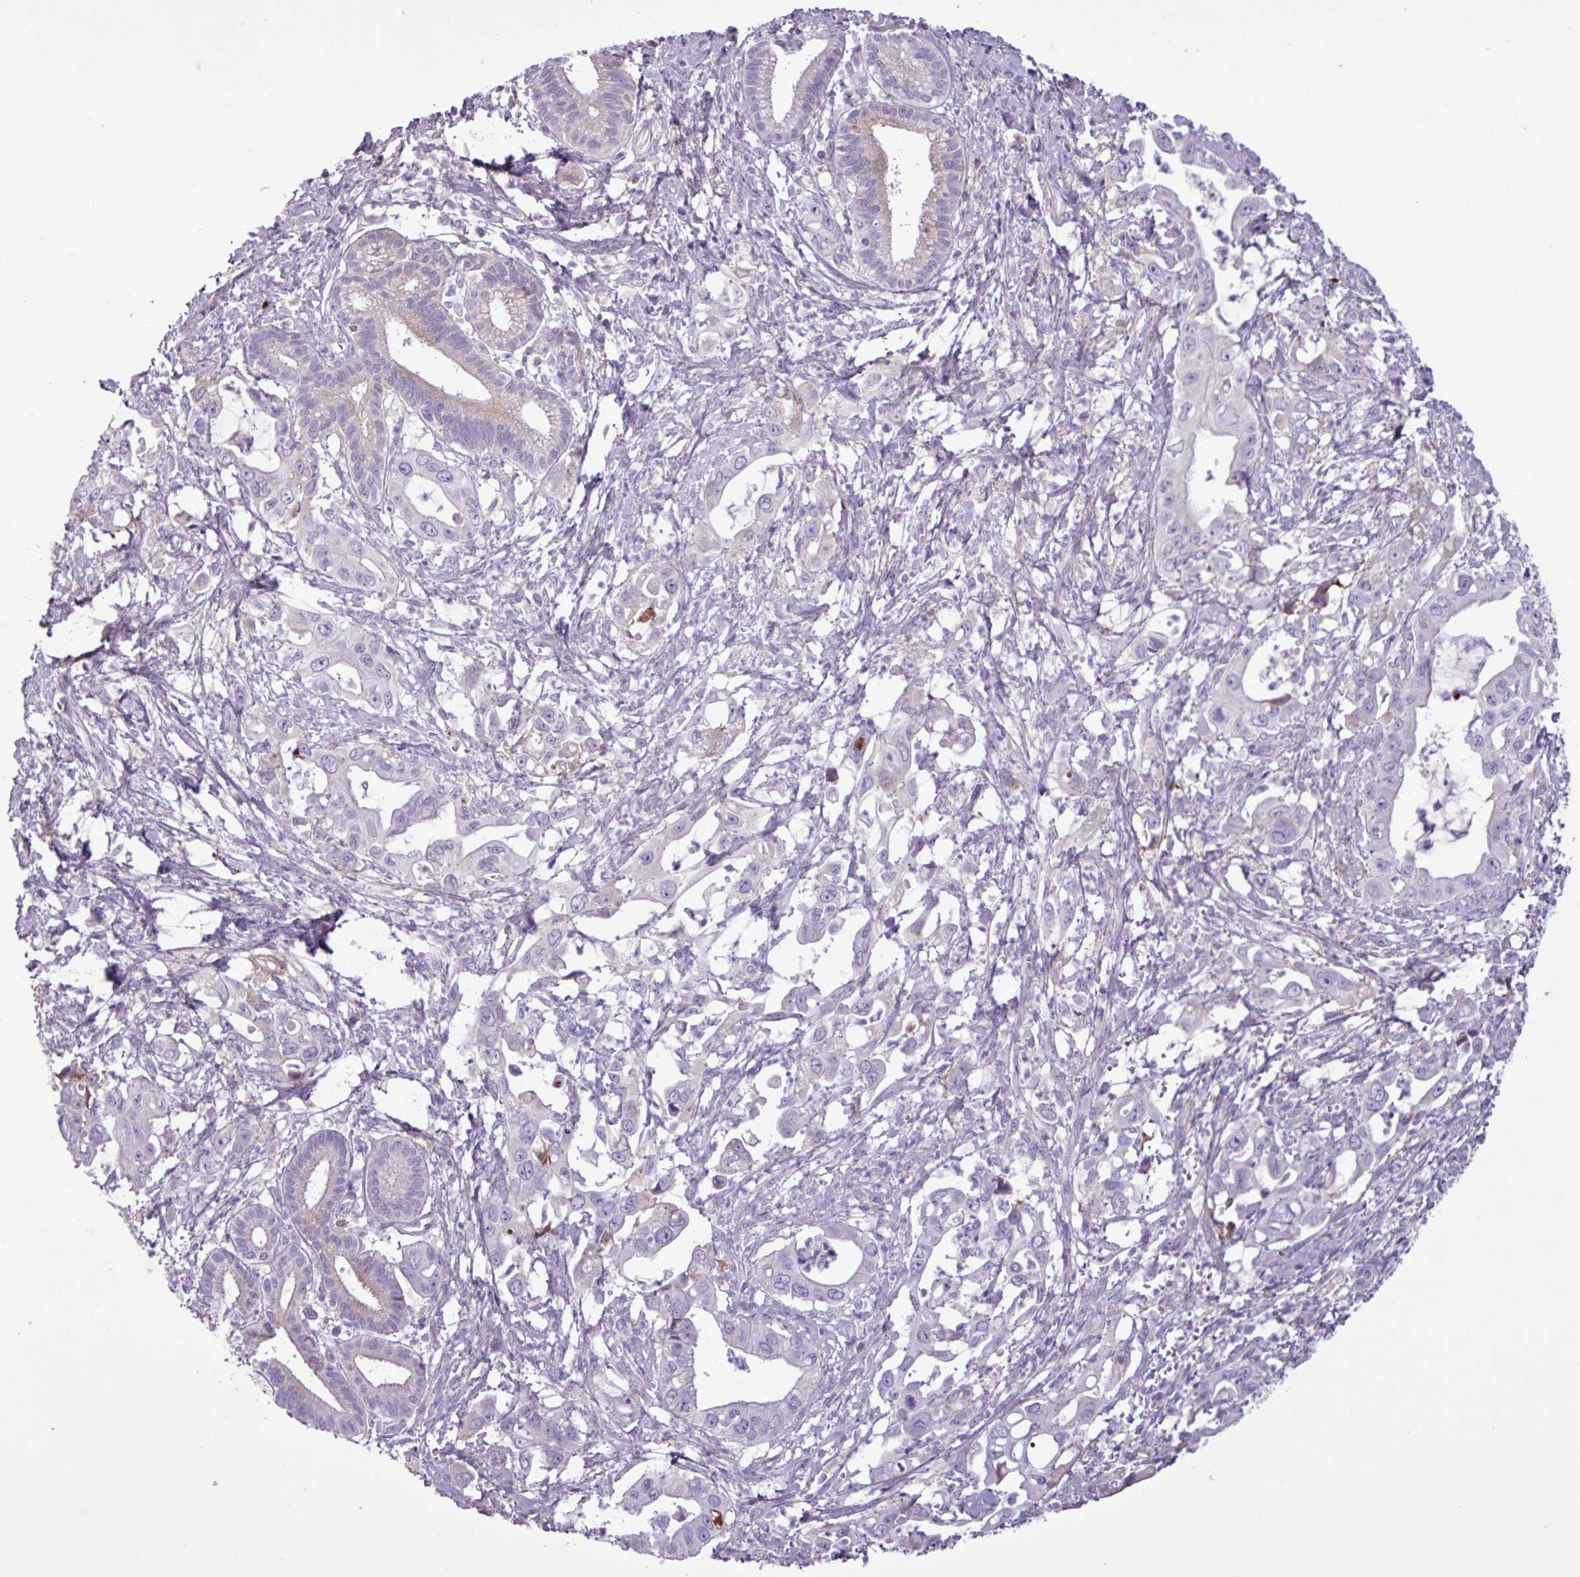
{"staining": {"intensity": "negative", "quantity": "none", "location": "none"}, "tissue": "pancreatic cancer", "cell_type": "Tumor cells", "image_type": "cancer", "snomed": [{"axis": "morphology", "description": "Adenocarcinoma, NOS"}, {"axis": "topography", "description": "Pancreas"}], "caption": "The immunohistochemistry image has no significant staining in tumor cells of adenocarcinoma (pancreatic) tissue.", "gene": "C4B", "patient": {"sex": "male", "age": 61}}